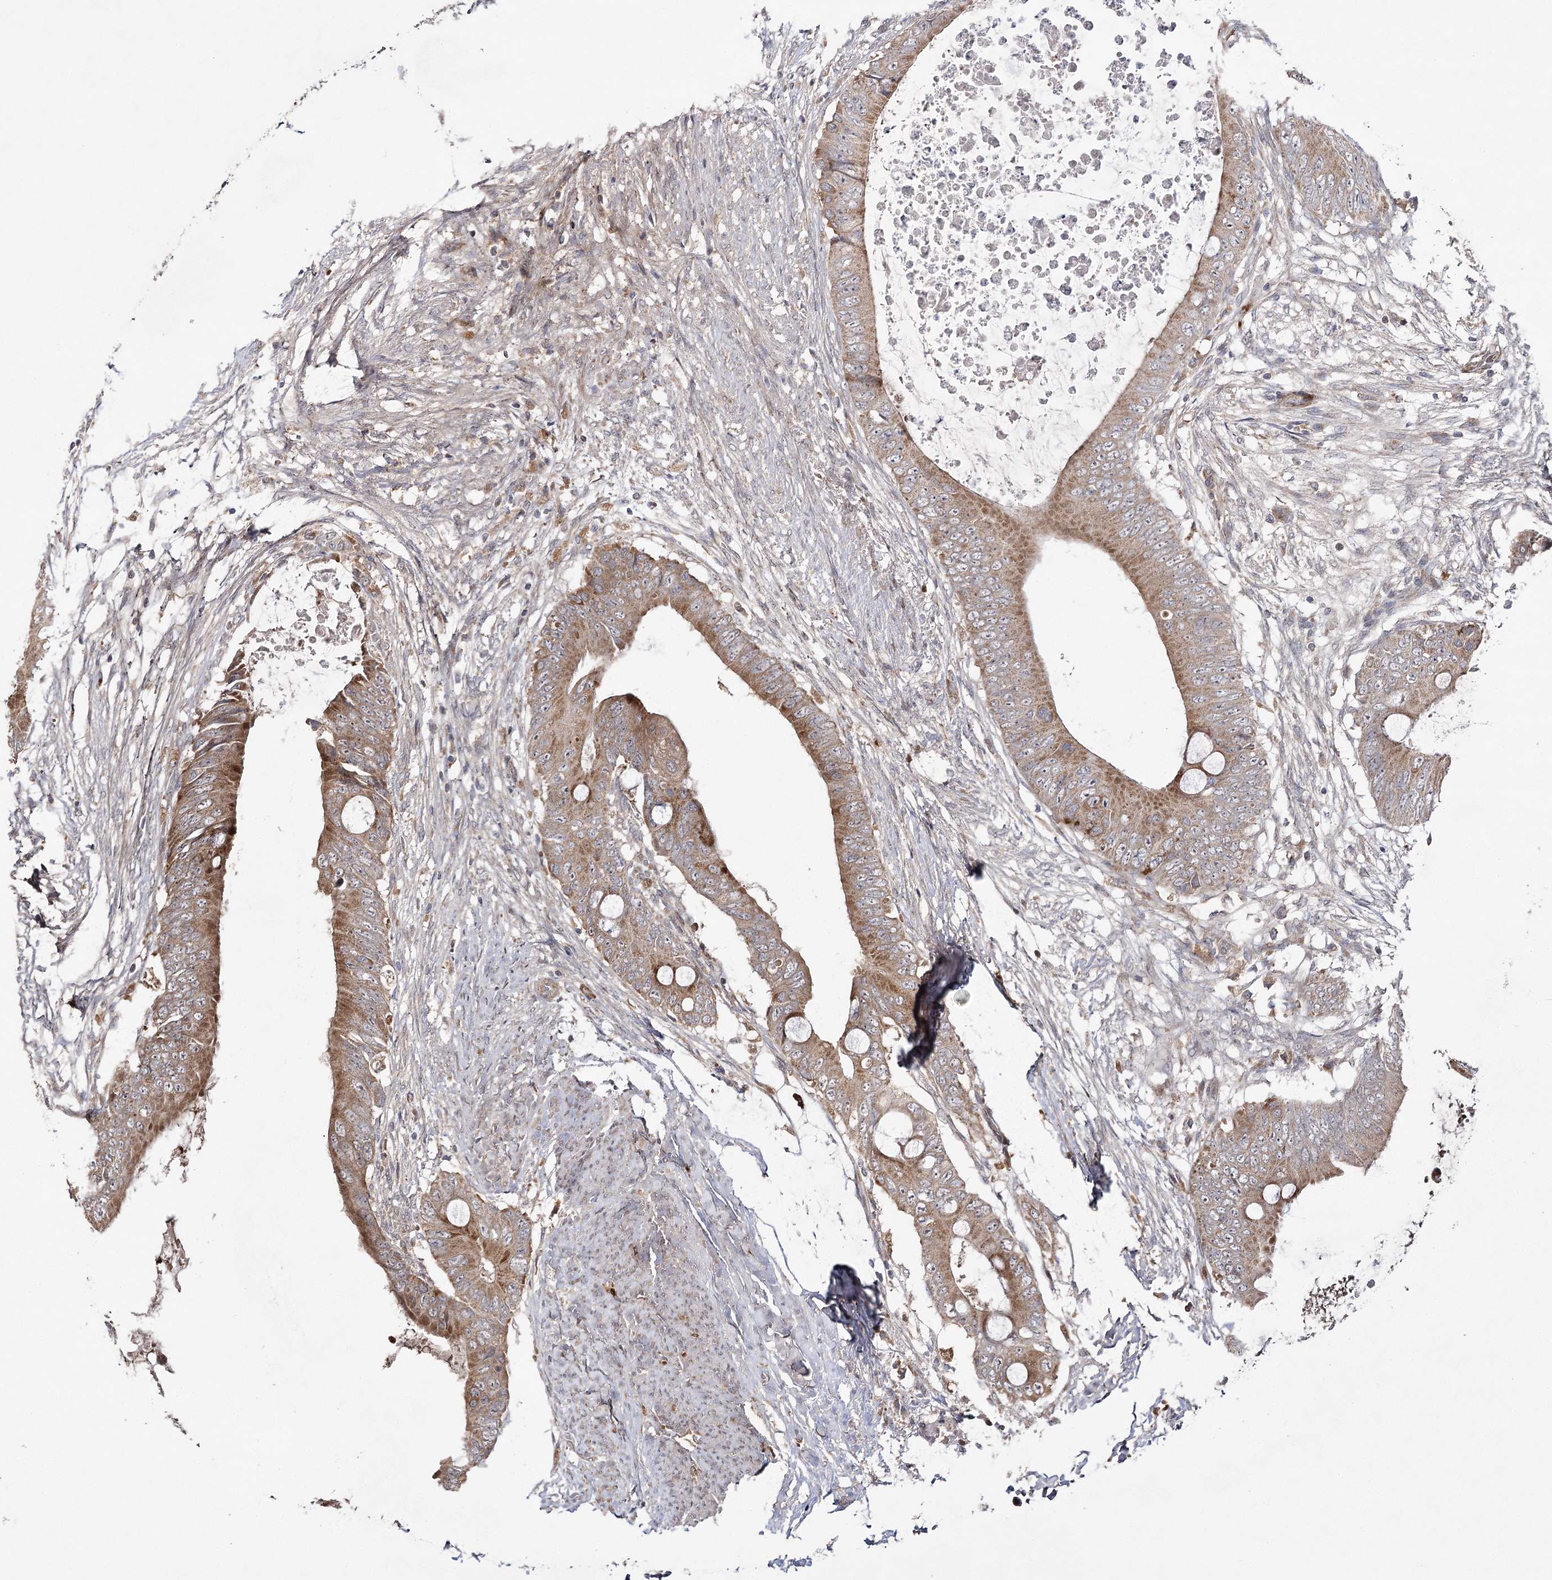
{"staining": {"intensity": "moderate", "quantity": ">75%", "location": "cytoplasmic/membranous"}, "tissue": "colorectal cancer", "cell_type": "Tumor cells", "image_type": "cancer", "snomed": [{"axis": "morphology", "description": "Normal tissue, NOS"}, {"axis": "morphology", "description": "Adenocarcinoma, NOS"}, {"axis": "topography", "description": "Rectum"}, {"axis": "topography", "description": "Peripheral nerve tissue"}], "caption": "Immunohistochemical staining of human adenocarcinoma (colorectal) reveals medium levels of moderate cytoplasmic/membranous positivity in approximately >75% of tumor cells.", "gene": "OBSL1", "patient": {"sex": "female", "age": 77}}